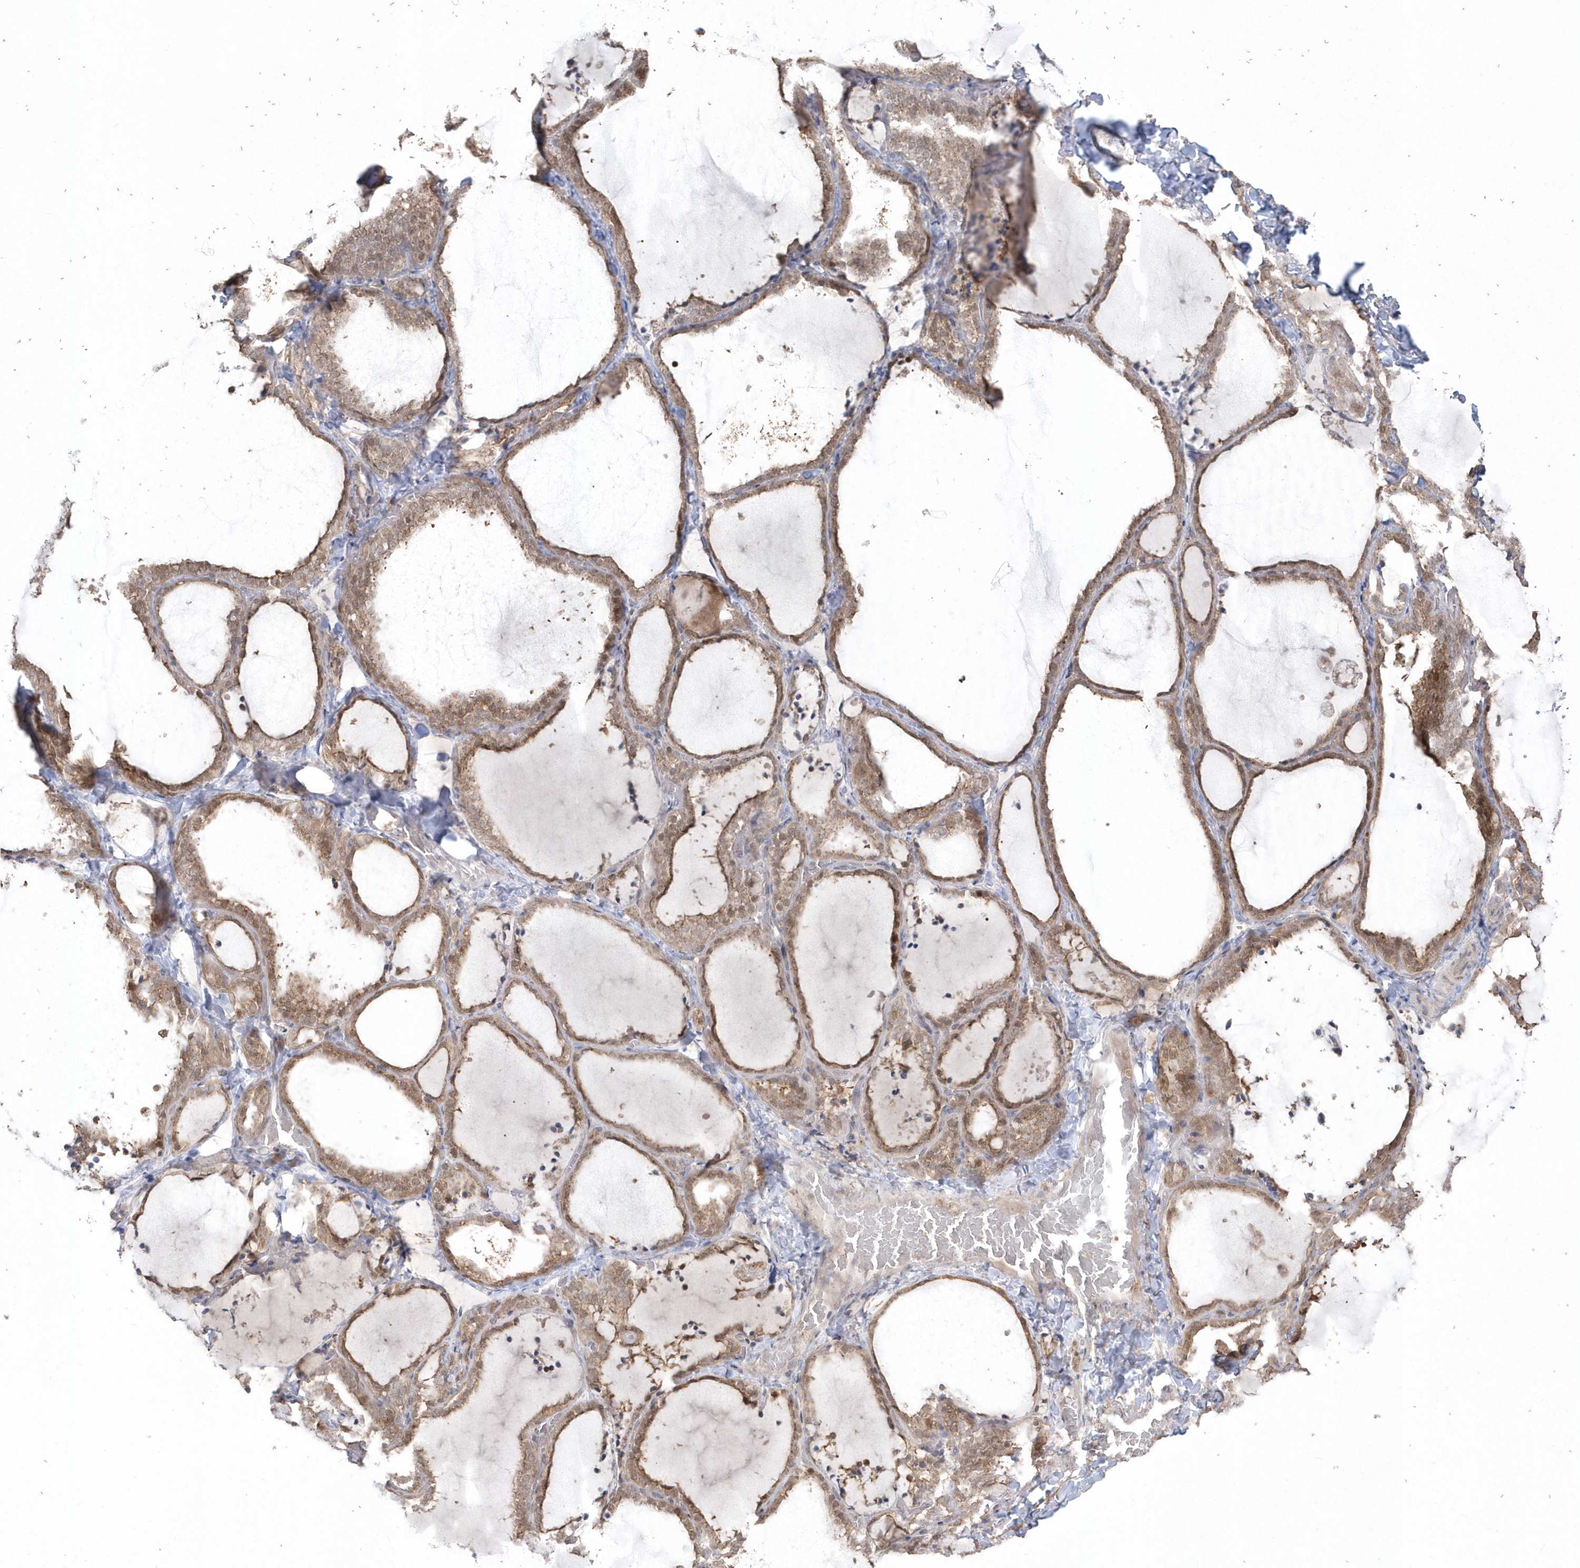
{"staining": {"intensity": "moderate", "quantity": ">75%", "location": "cytoplasmic/membranous"}, "tissue": "thyroid gland", "cell_type": "Glandular cells", "image_type": "normal", "snomed": [{"axis": "morphology", "description": "Normal tissue, NOS"}, {"axis": "topography", "description": "Thyroid gland"}], "caption": "Normal thyroid gland was stained to show a protein in brown. There is medium levels of moderate cytoplasmic/membranous staining in about >75% of glandular cells. (DAB (3,3'-diaminobenzidine) IHC, brown staining for protein, blue staining for nuclei).", "gene": "GEMIN6", "patient": {"sex": "female", "age": 22}}